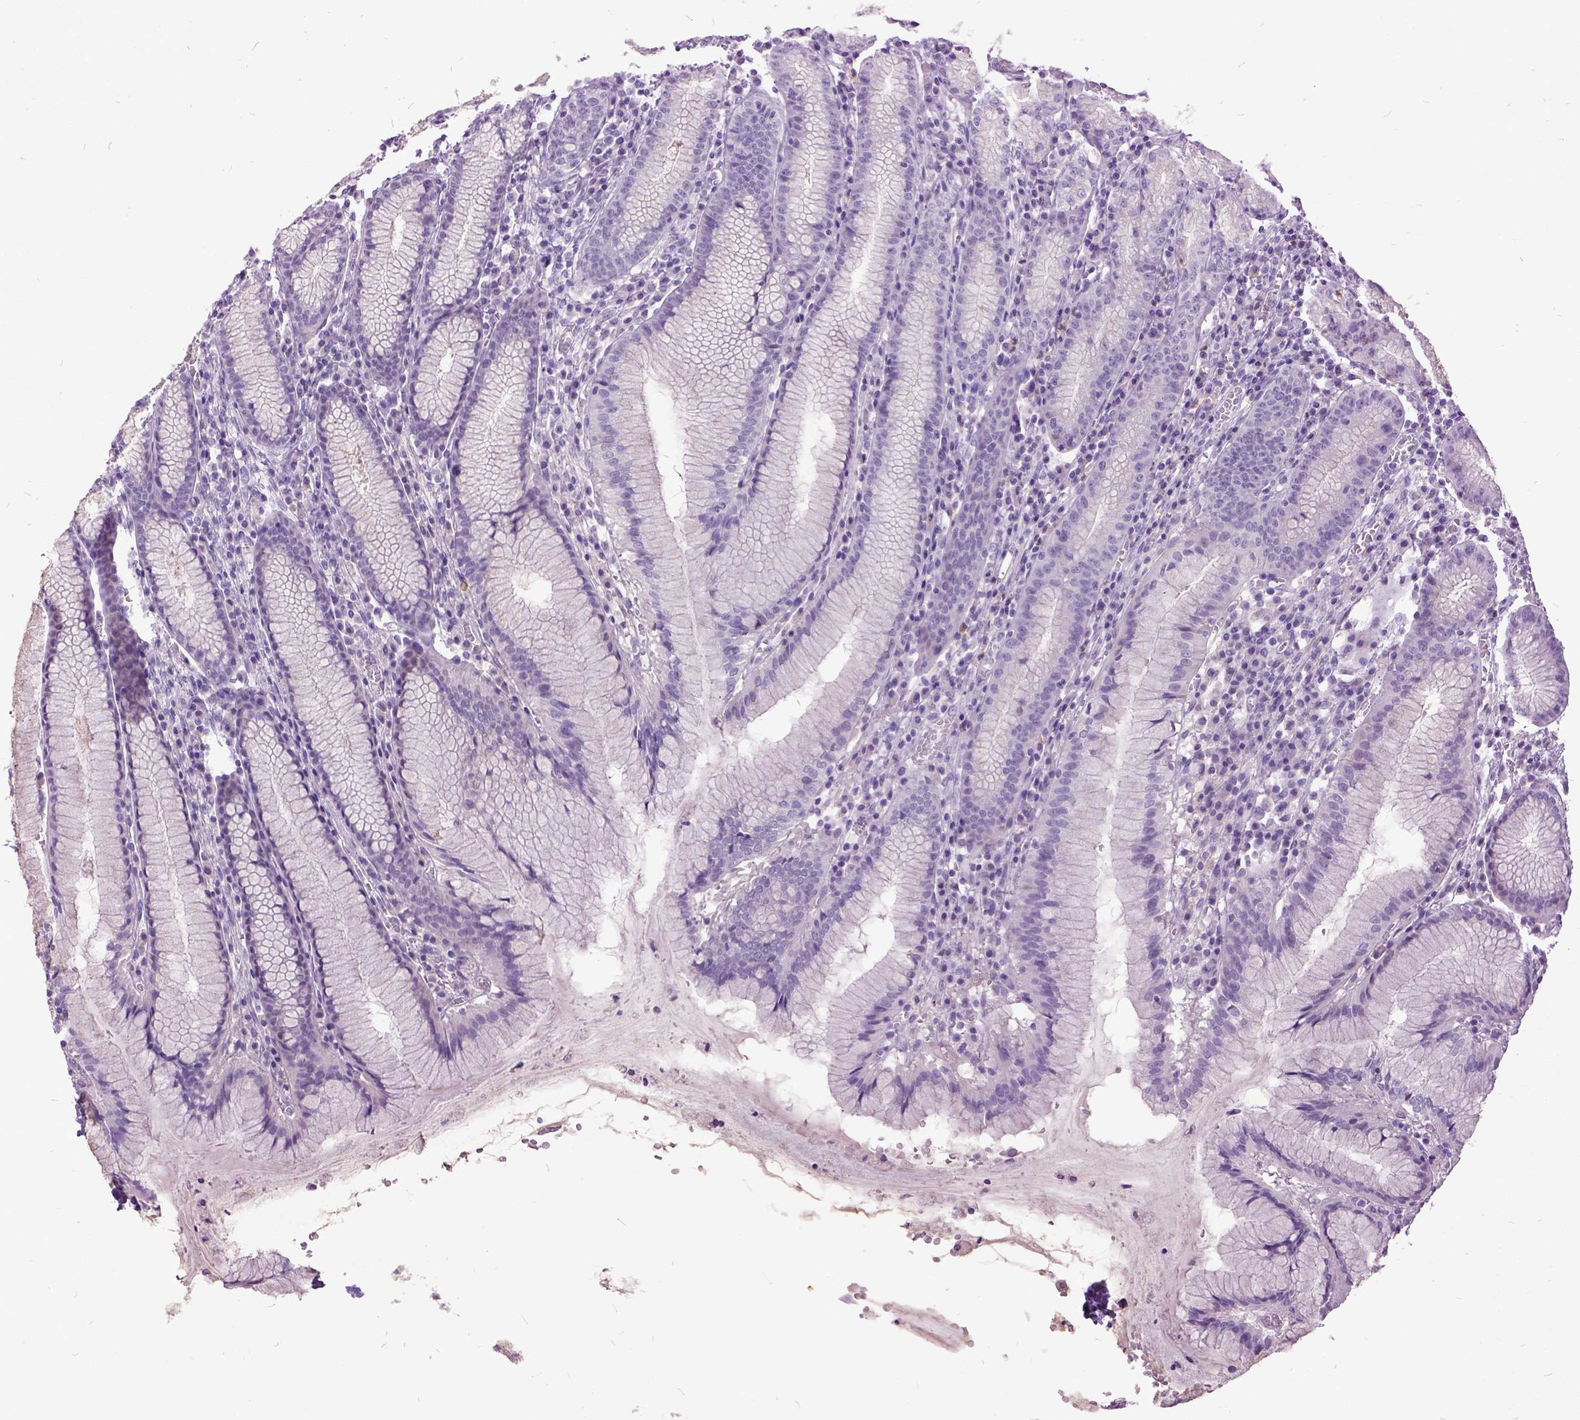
{"staining": {"intensity": "negative", "quantity": "none", "location": "none"}, "tissue": "stomach", "cell_type": "Glandular cells", "image_type": "normal", "snomed": [{"axis": "morphology", "description": "Normal tissue, NOS"}, {"axis": "topography", "description": "Stomach"}], "caption": "Immunohistochemical staining of benign stomach displays no significant positivity in glandular cells. (DAB immunohistochemistry (IHC), high magnification).", "gene": "MME", "patient": {"sex": "male", "age": 55}}